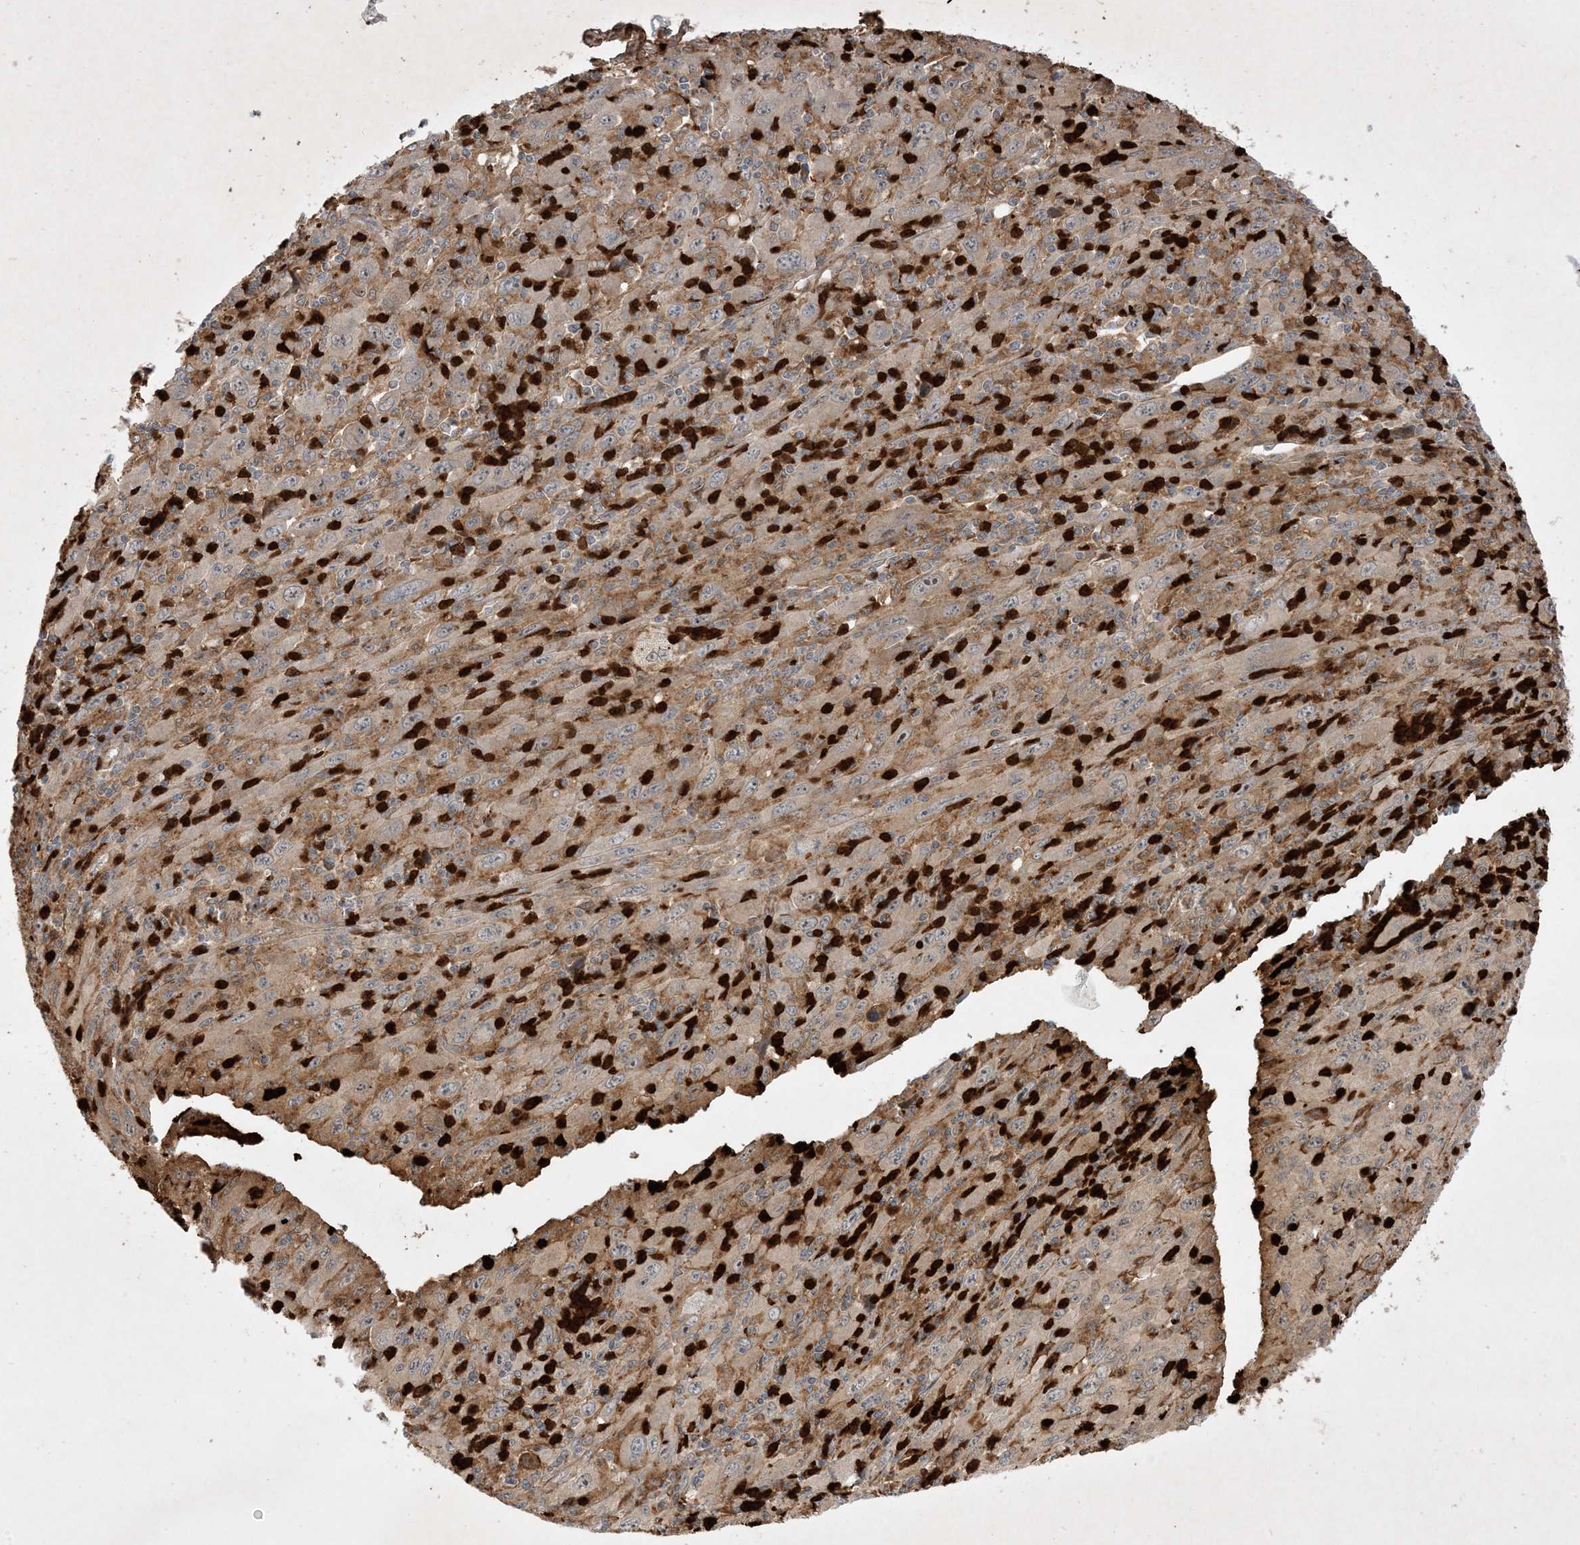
{"staining": {"intensity": "negative", "quantity": "none", "location": "none"}, "tissue": "melanoma", "cell_type": "Tumor cells", "image_type": "cancer", "snomed": [{"axis": "morphology", "description": "Malignant melanoma, Metastatic site"}, {"axis": "topography", "description": "Skin"}], "caption": "Immunohistochemistry of melanoma reveals no positivity in tumor cells.", "gene": "IFT57", "patient": {"sex": "female", "age": 56}}